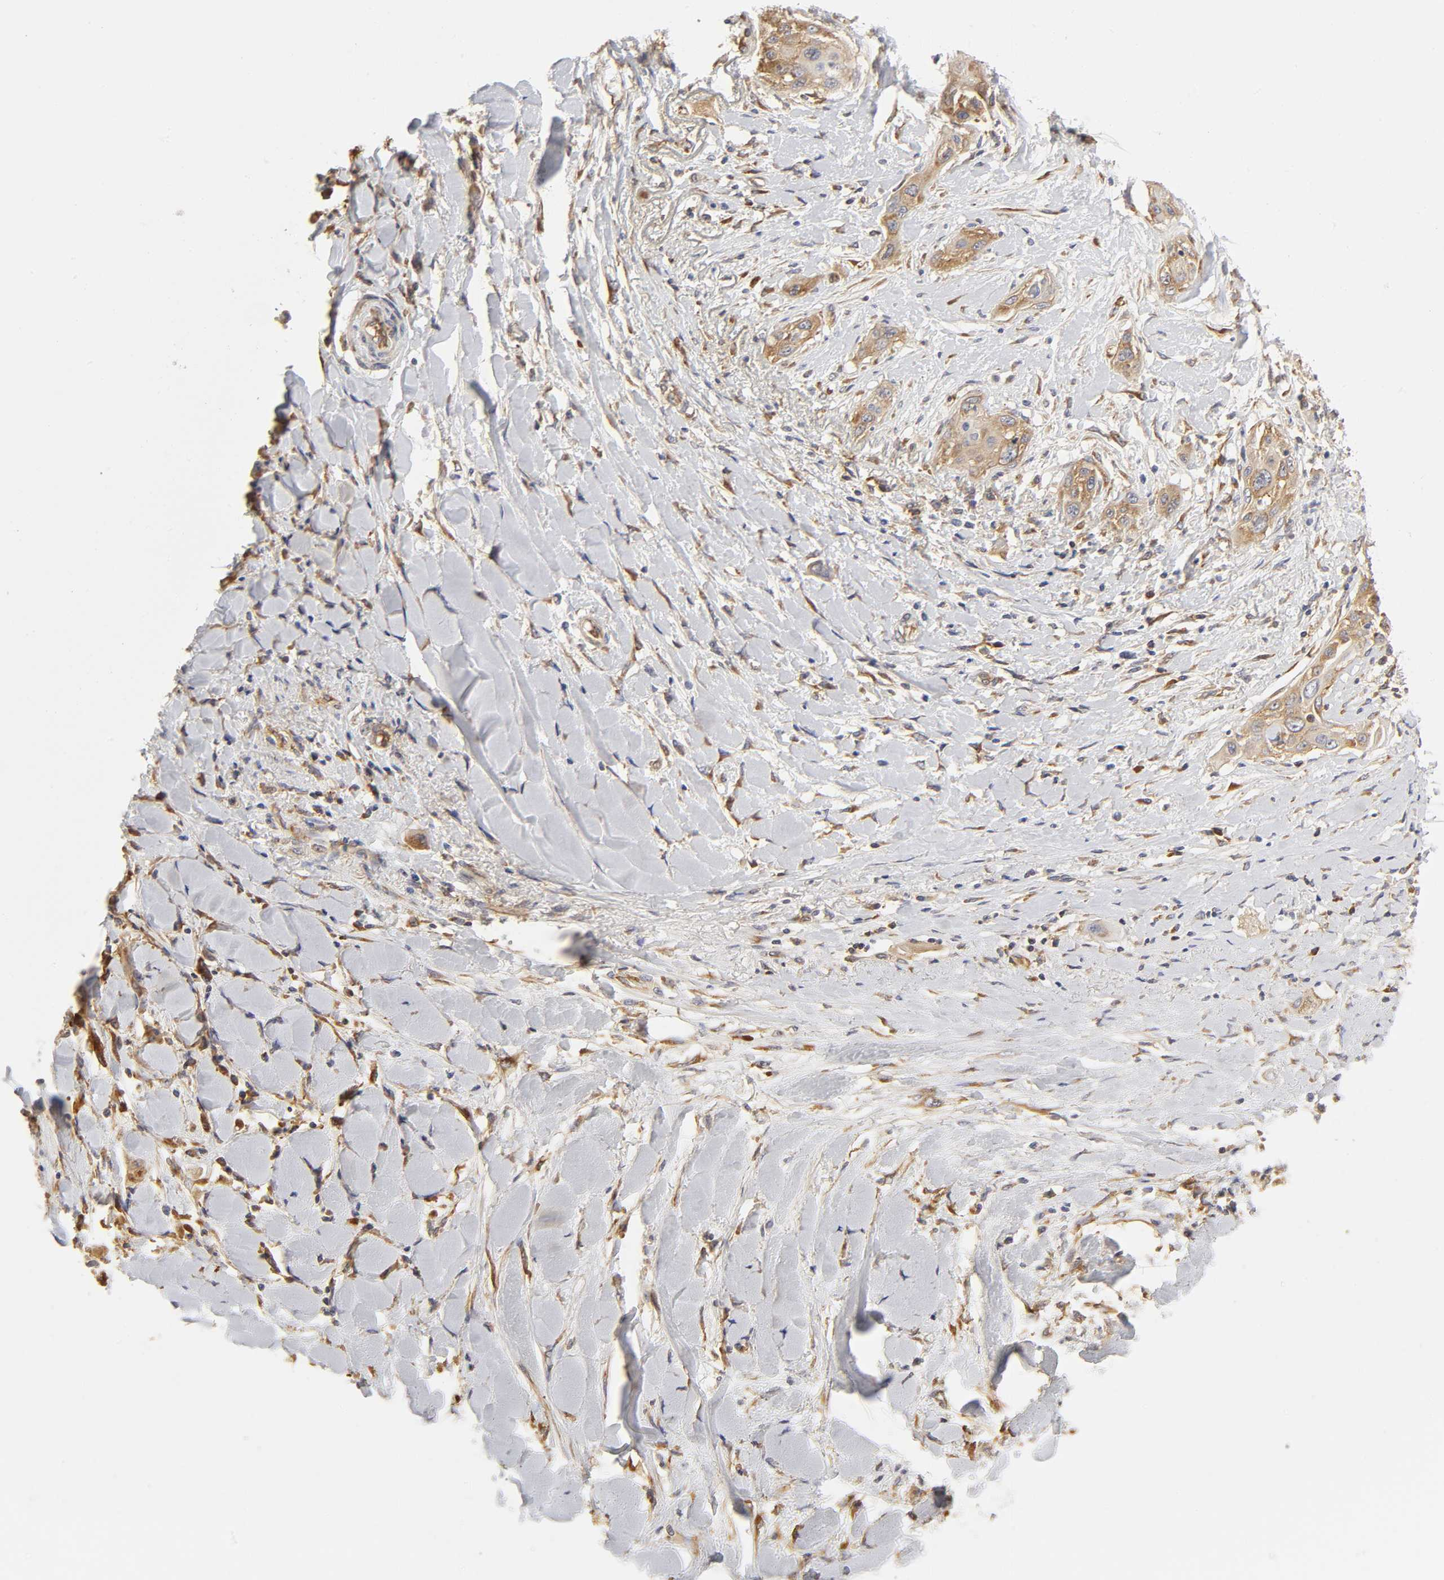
{"staining": {"intensity": "moderate", "quantity": ">75%", "location": "cytoplasmic/membranous"}, "tissue": "lung cancer", "cell_type": "Tumor cells", "image_type": "cancer", "snomed": [{"axis": "morphology", "description": "Squamous cell carcinoma, NOS"}, {"axis": "topography", "description": "Lung"}], "caption": "Lung squamous cell carcinoma was stained to show a protein in brown. There is medium levels of moderate cytoplasmic/membranous expression in about >75% of tumor cells.", "gene": "RPL14", "patient": {"sex": "female", "age": 47}}